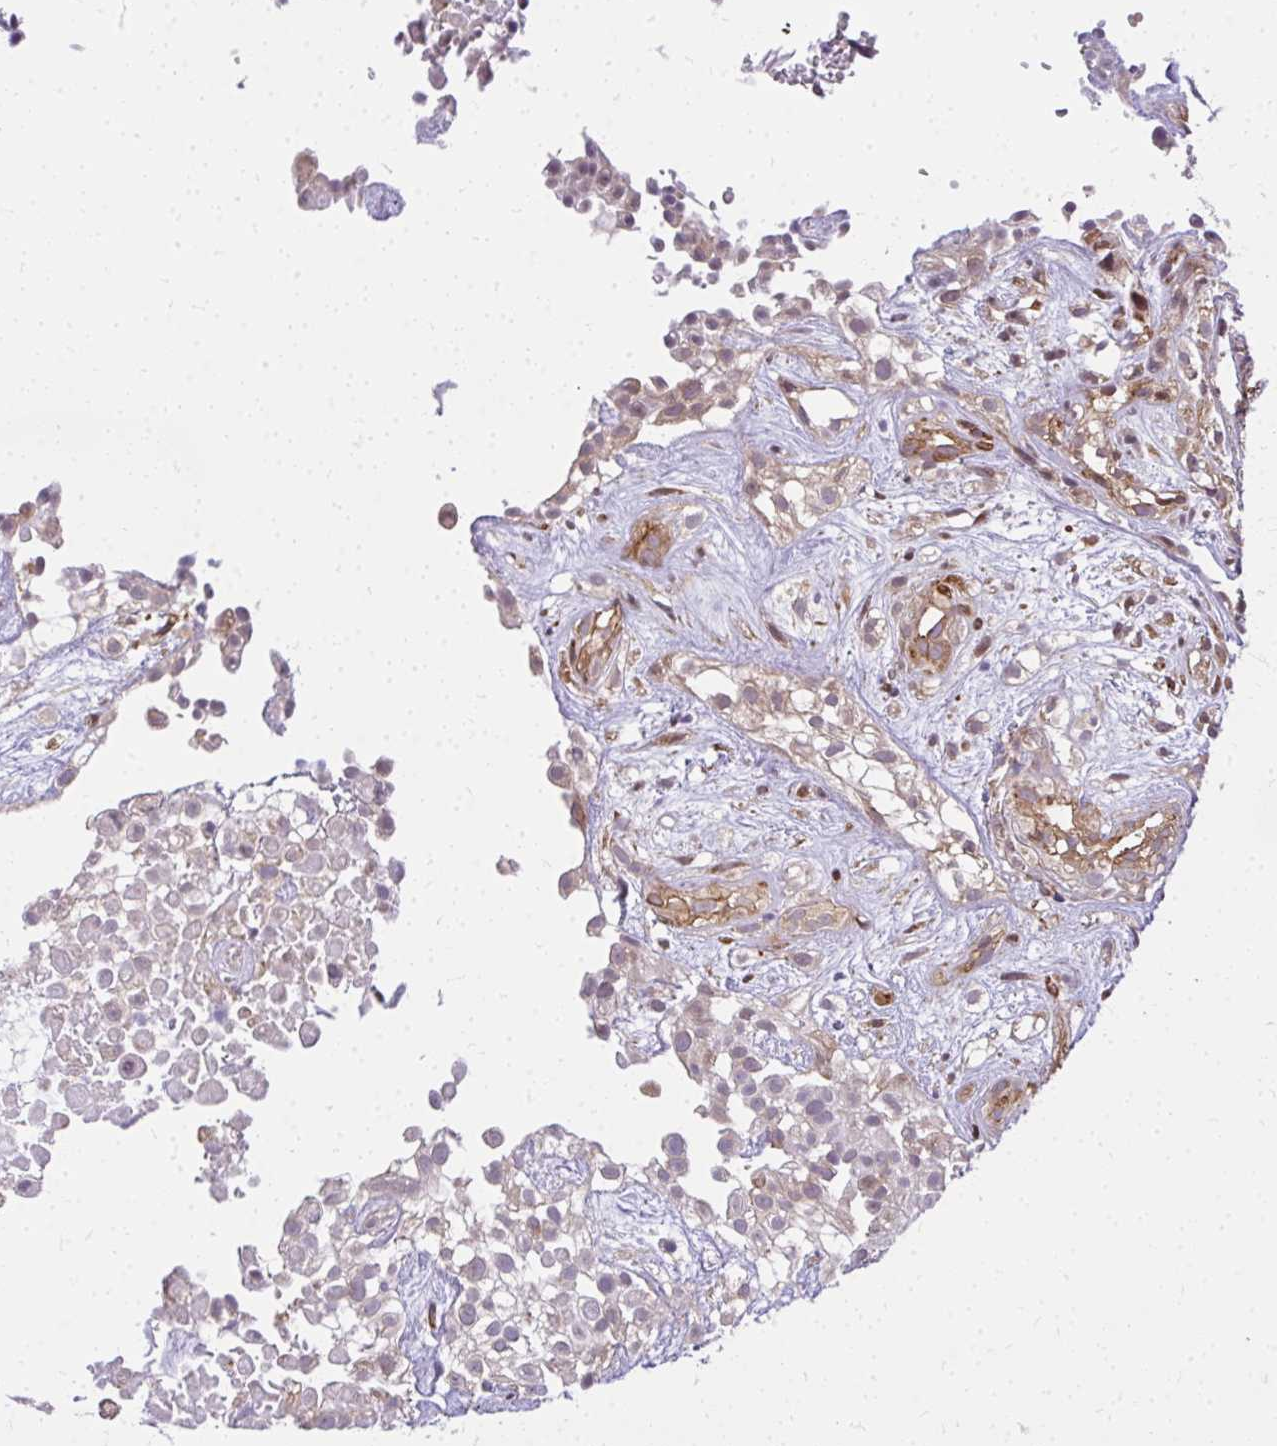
{"staining": {"intensity": "negative", "quantity": "none", "location": "none"}, "tissue": "urothelial cancer", "cell_type": "Tumor cells", "image_type": "cancer", "snomed": [{"axis": "morphology", "description": "Urothelial carcinoma, High grade"}, {"axis": "topography", "description": "Urinary bladder"}], "caption": "Tumor cells are negative for brown protein staining in high-grade urothelial carcinoma. (Immunohistochemistry (ihc), brightfield microscopy, high magnification).", "gene": "RSKR", "patient": {"sex": "male", "age": 56}}